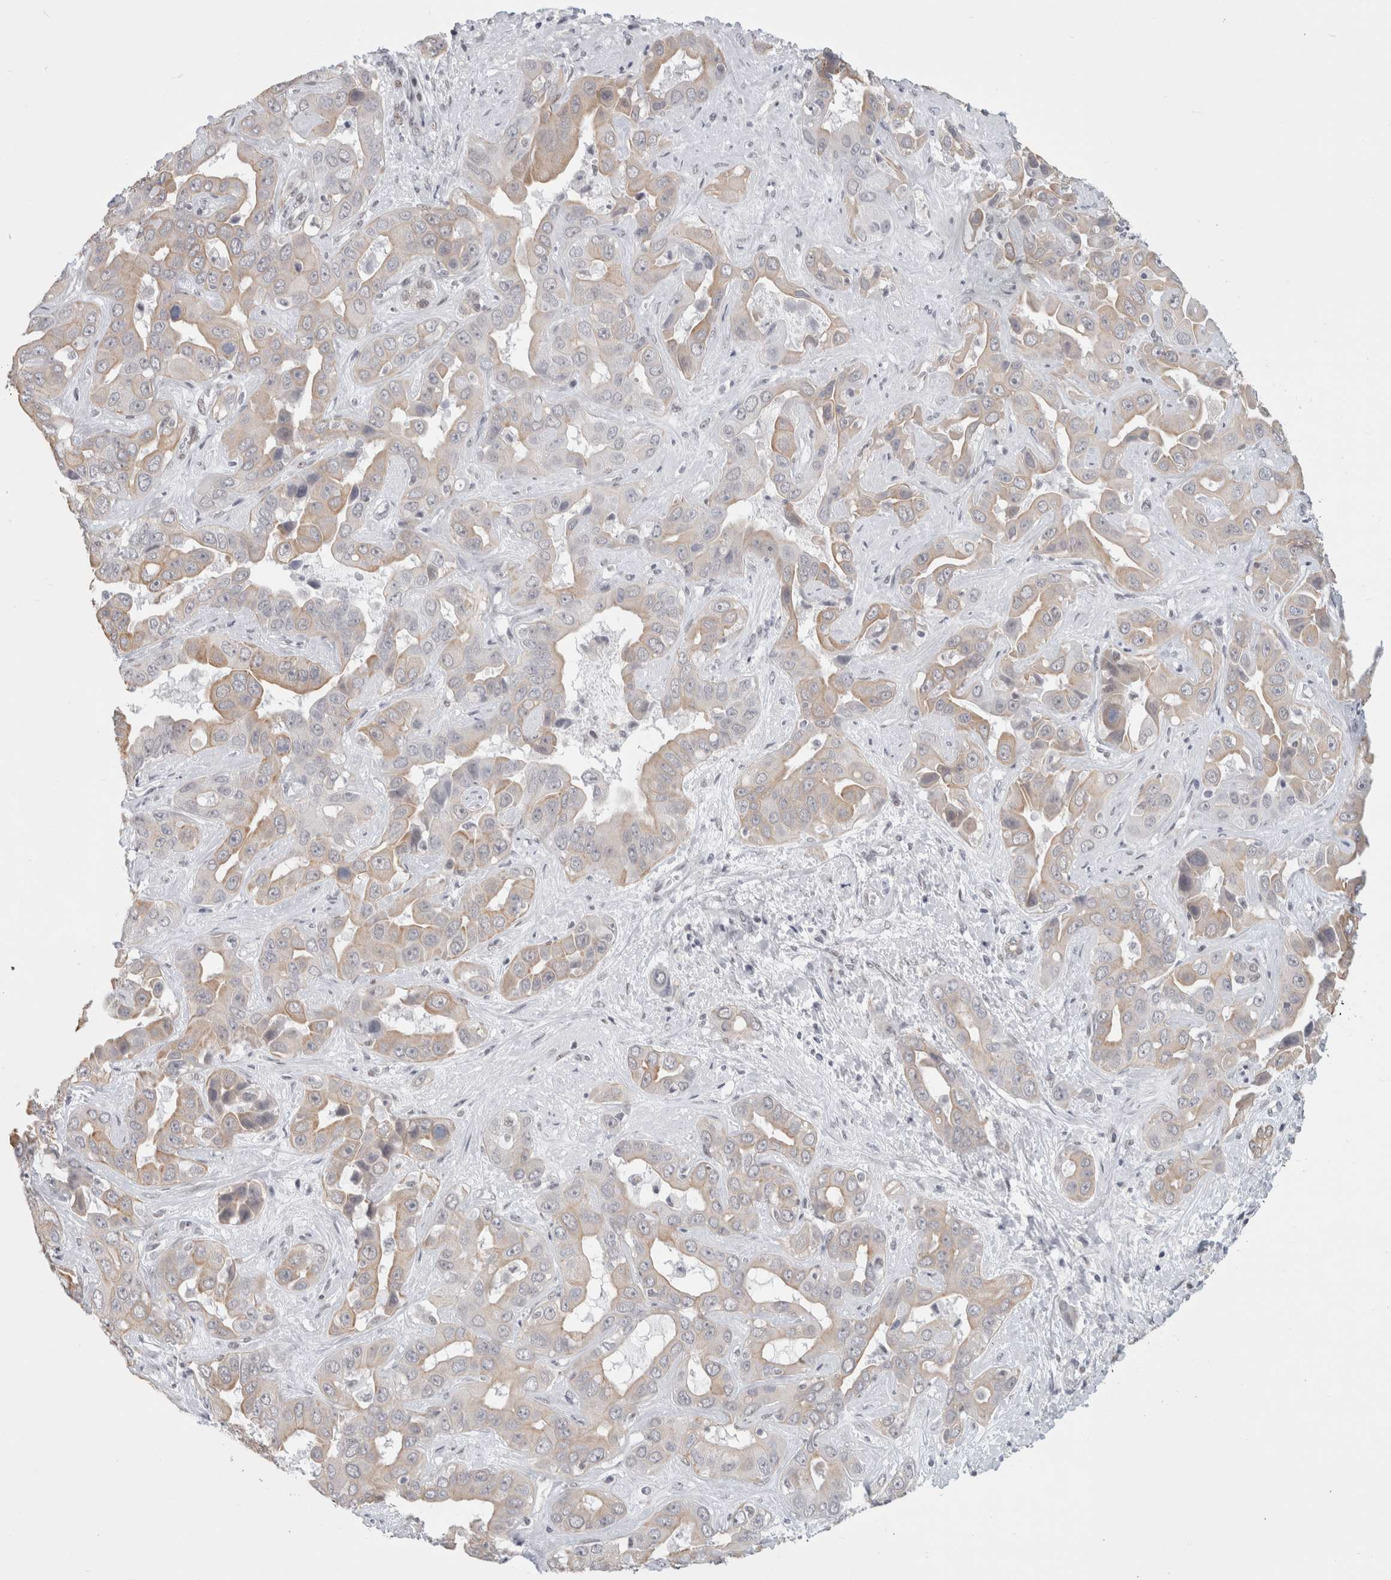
{"staining": {"intensity": "weak", "quantity": "25%-75%", "location": "cytoplasmic/membranous"}, "tissue": "liver cancer", "cell_type": "Tumor cells", "image_type": "cancer", "snomed": [{"axis": "morphology", "description": "Cholangiocarcinoma"}, {"axis": "topography", "description": "Liver"}], "caption": "Liver cancer (cholangiocarcinoma) stained with a brown dye shows weak cytoplasmic/membranous positive expression in approximately 25%-75% of tumor cells.", "gene": "SMARCC1", "patient": {"sex": "female", "age": 52}}